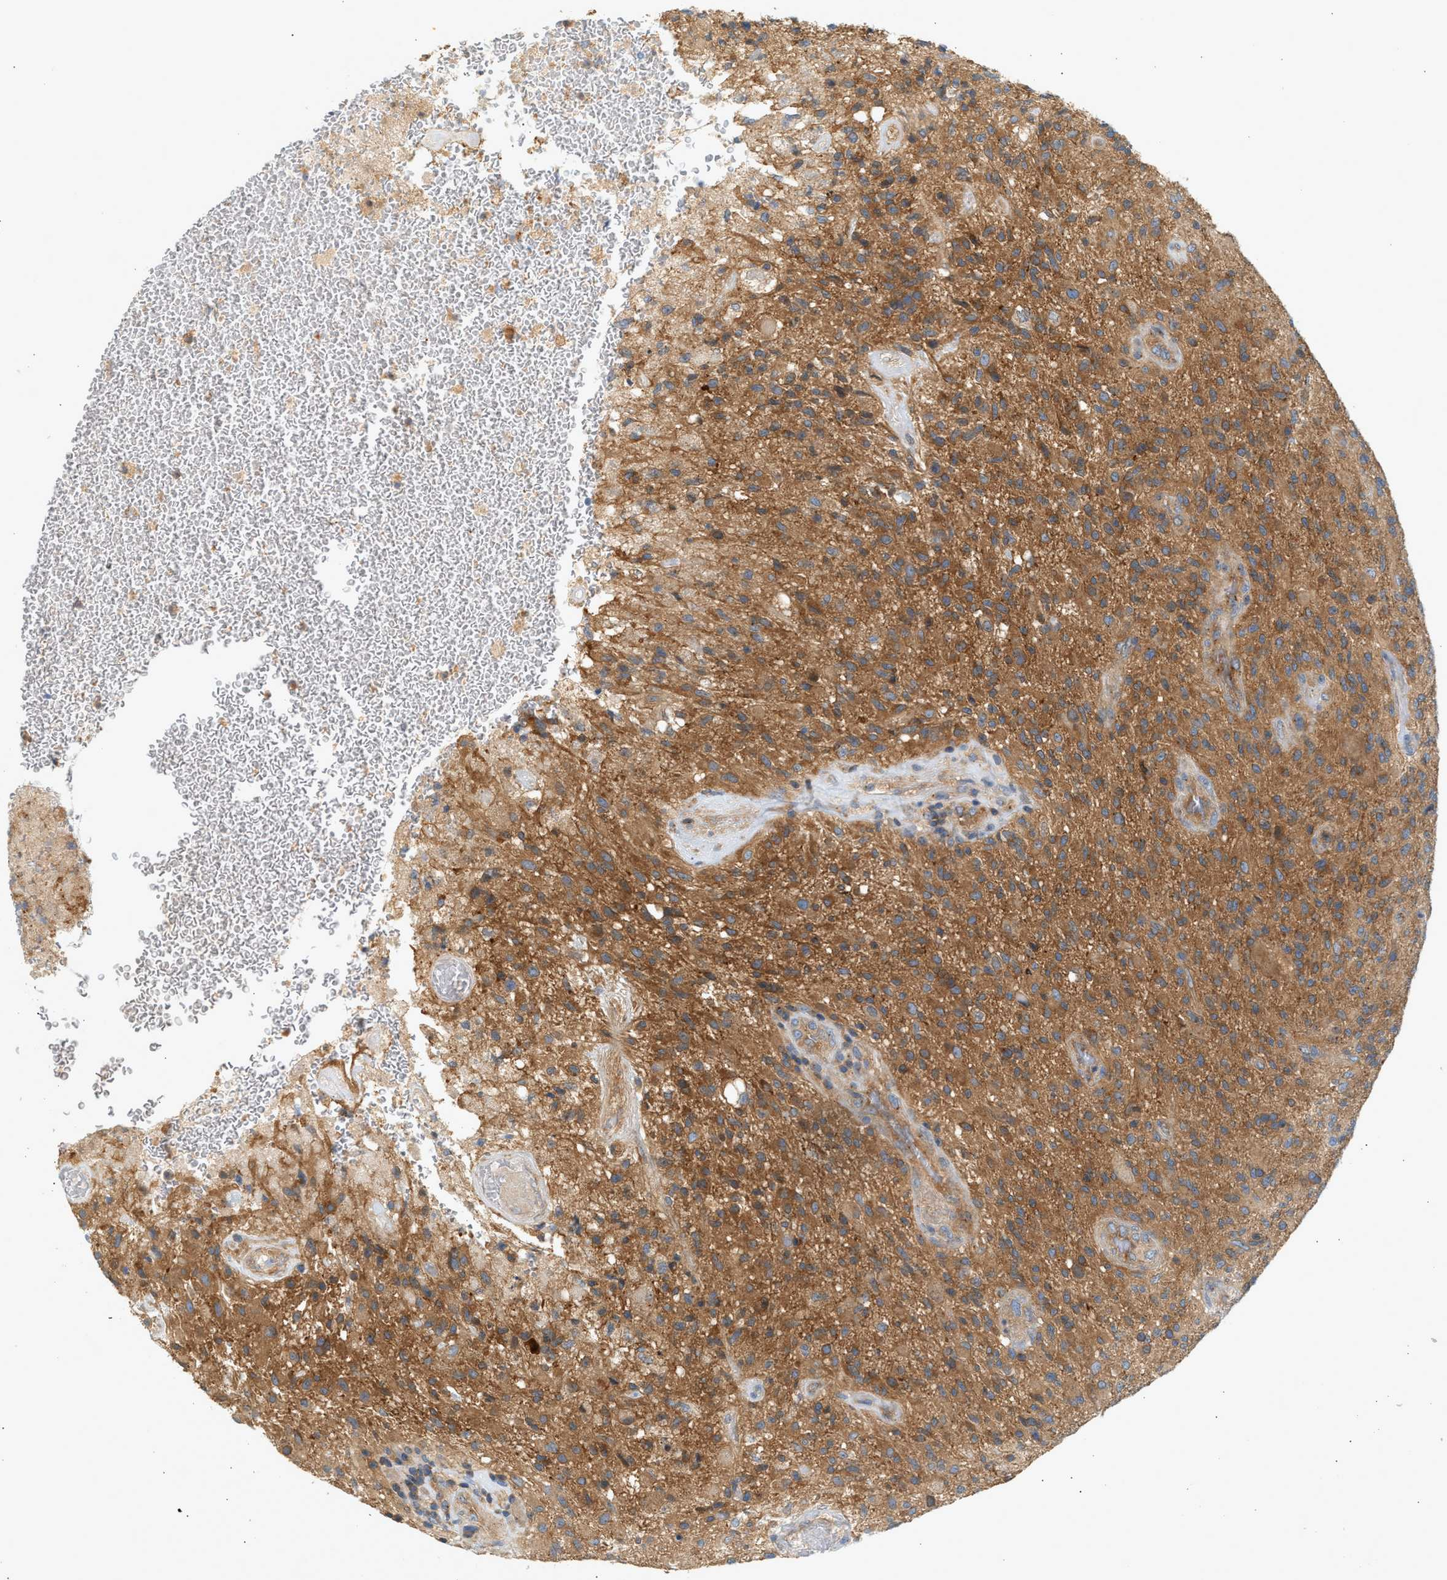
{"staining": {"intensity": "moderate", "quantity": ">75%", "location": "cytoplasmic/membranous"}, "tissue": "glioma", "cell_type": "Tumor cells", "image_type": "cancer", "snomed": [{"axis": "morphology", "description": "Glioma, malignant, High grade"}, {"axis": "topography", "description": "Brain"}], "caption": "Moderate cytoplasmic/membranous staining for a protein is seen in about >75% of tumor cells of malignant glioma (high-grade) using immunohistochemistry.", "gene": "PAFAH1B1", "patient": {"sex": "male", "age": 71}}